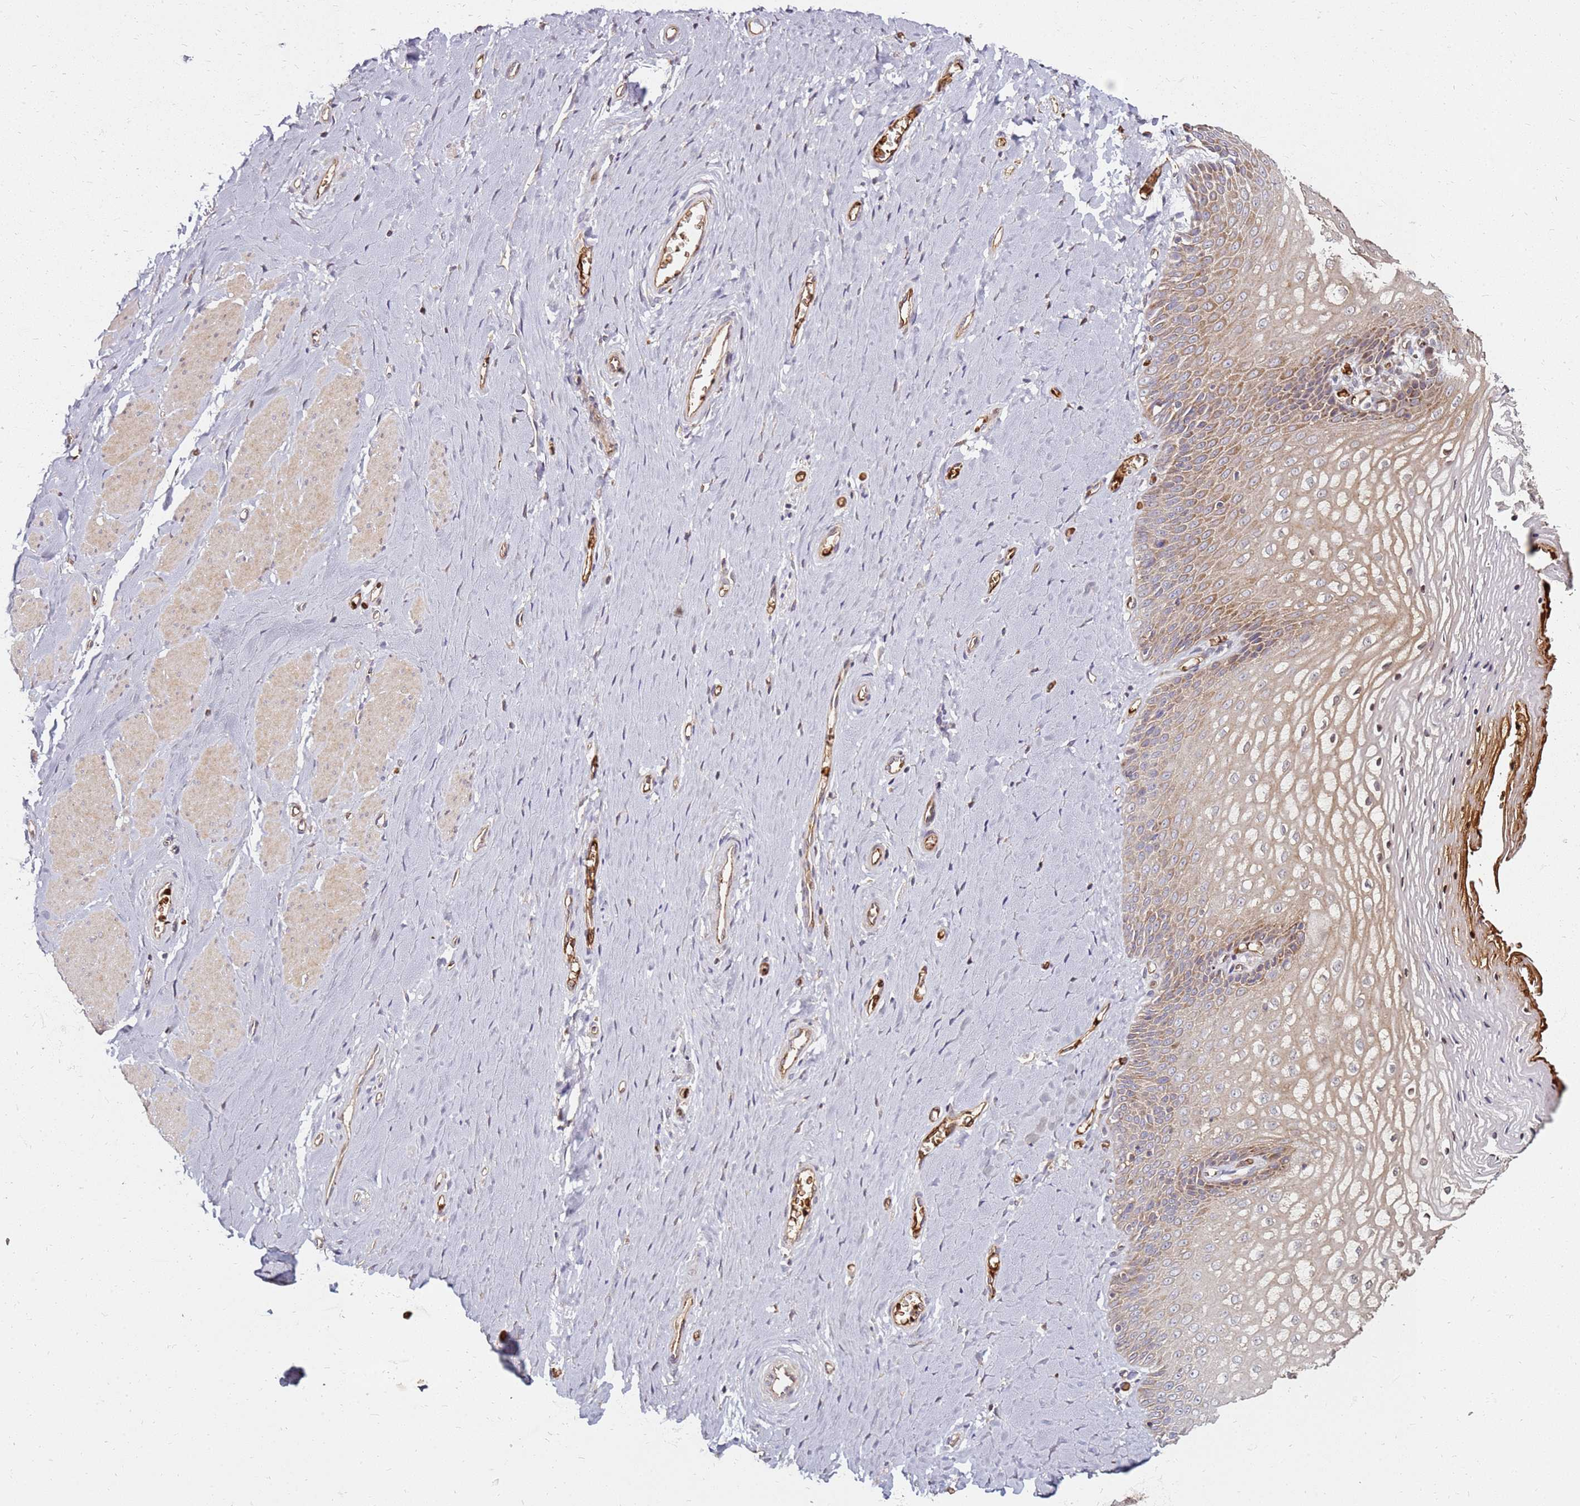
{"staining": {"intensity": "moderate", "quantity": ">75%", "location": "cytoplasmic/membranous,nuclear"}, "tissue": "vagina", "cell_type": "Squamous epithelial cells", "image_type": "normal", "snomed": [{"axis": "morphology", "description": "Normal tissue, NOS"}, {"axis": "topography", "description": "Vagina"}], "caption": "This image shows benign vagina stained with IHC to label a protein in brown. The cytoplasmic/membranous,nuclear of squamous epithelial cells show moderate positivity for the protein. Nuclei are counter-stained blue.", "gene": "RNF11", "patient": {"sex": "female", "age": 65}}